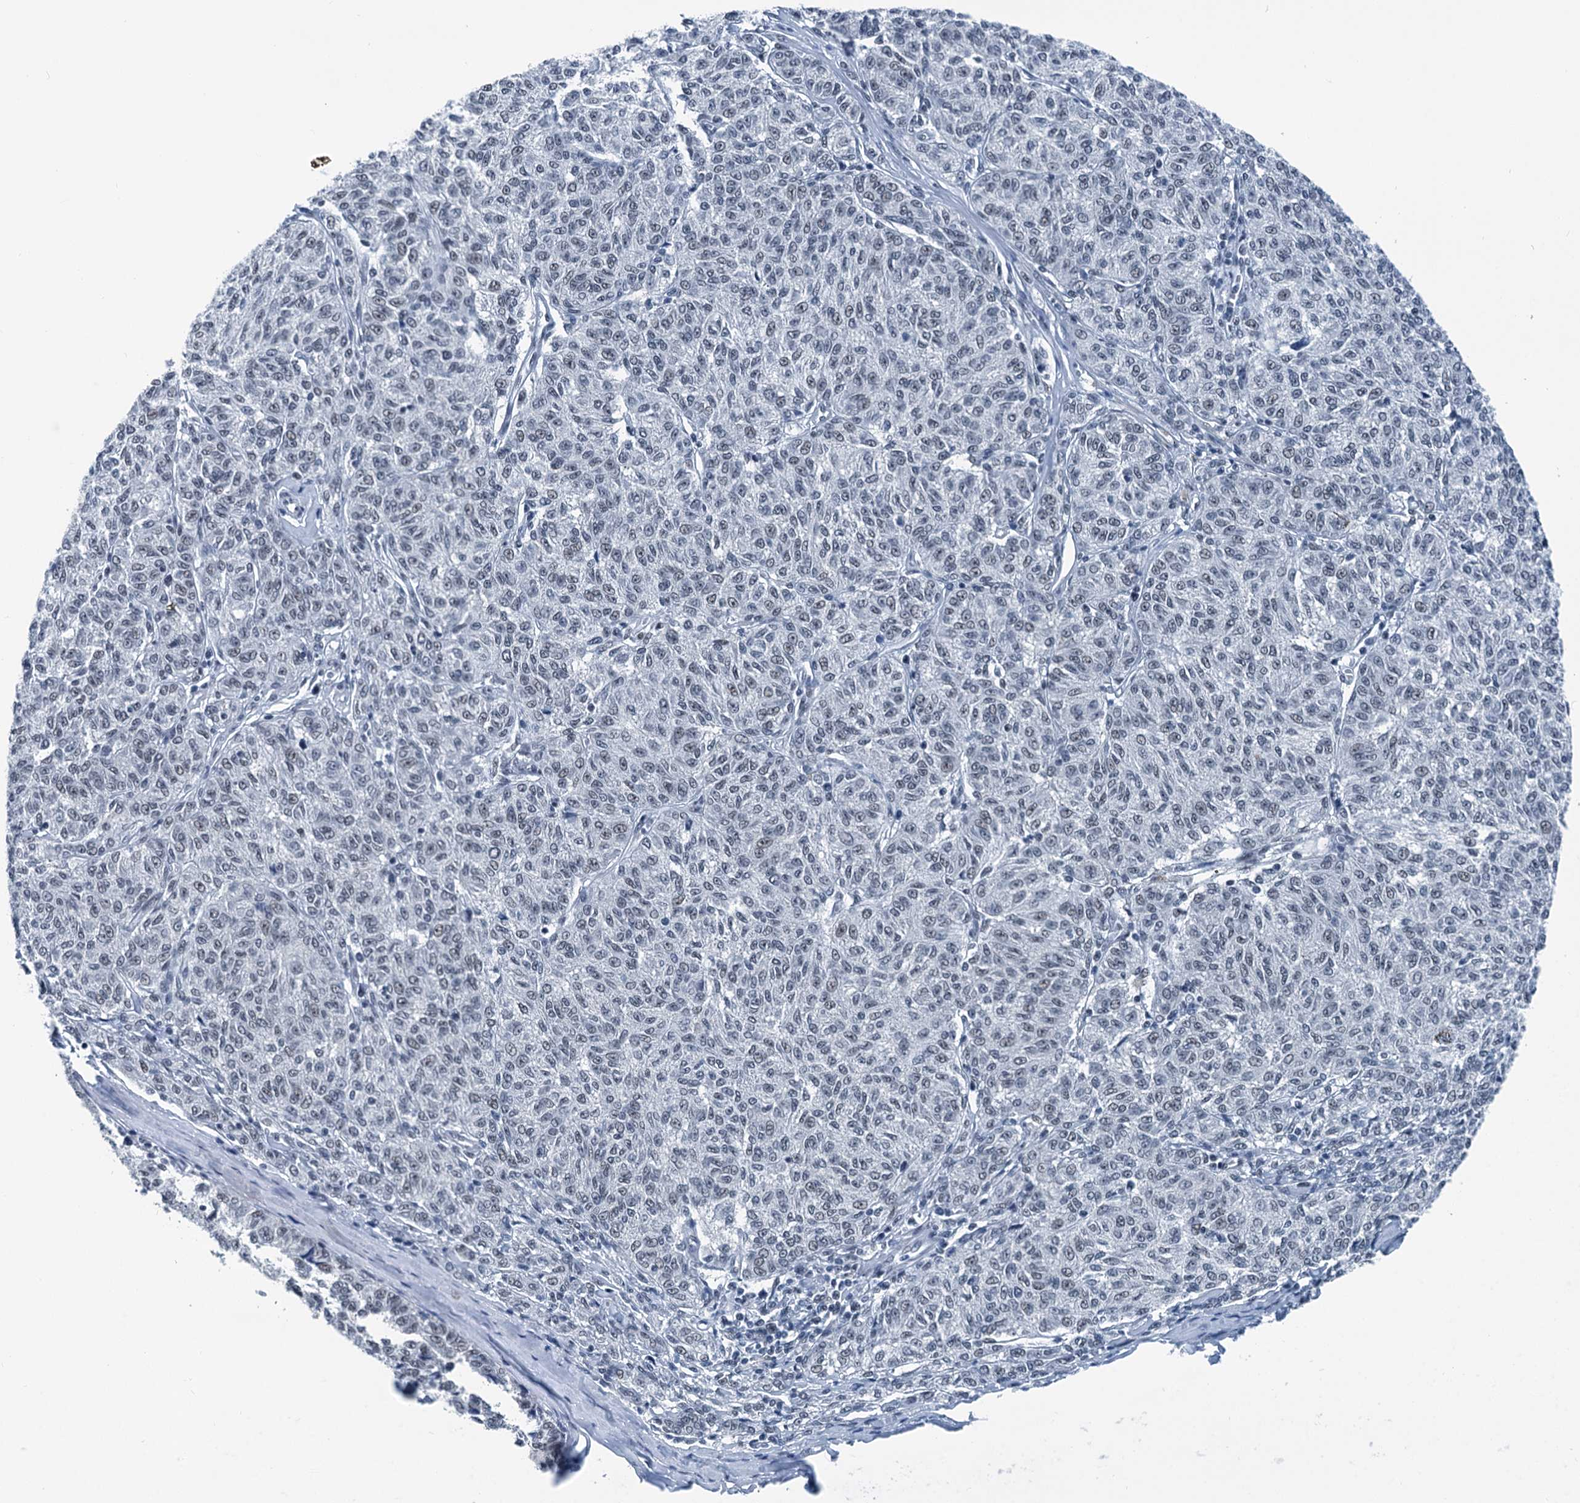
{"staining": {"intensity": "negative", "quantity": "none", "location": "none"}, "tissue": "melanoma", "cell_type": "Tumor cells", "image_type": "cancer", "snomed": [{"axis": "morphology", "description": "Malignant melanoma, NOS"}, {"axis": "topography", "description": "Skin"}], "caption": "The micrograph exhibits no staining of tumor cells in malignant melanoma.", "gene": "TRPT1", "patient": {"sex": "female", "age": 72}}